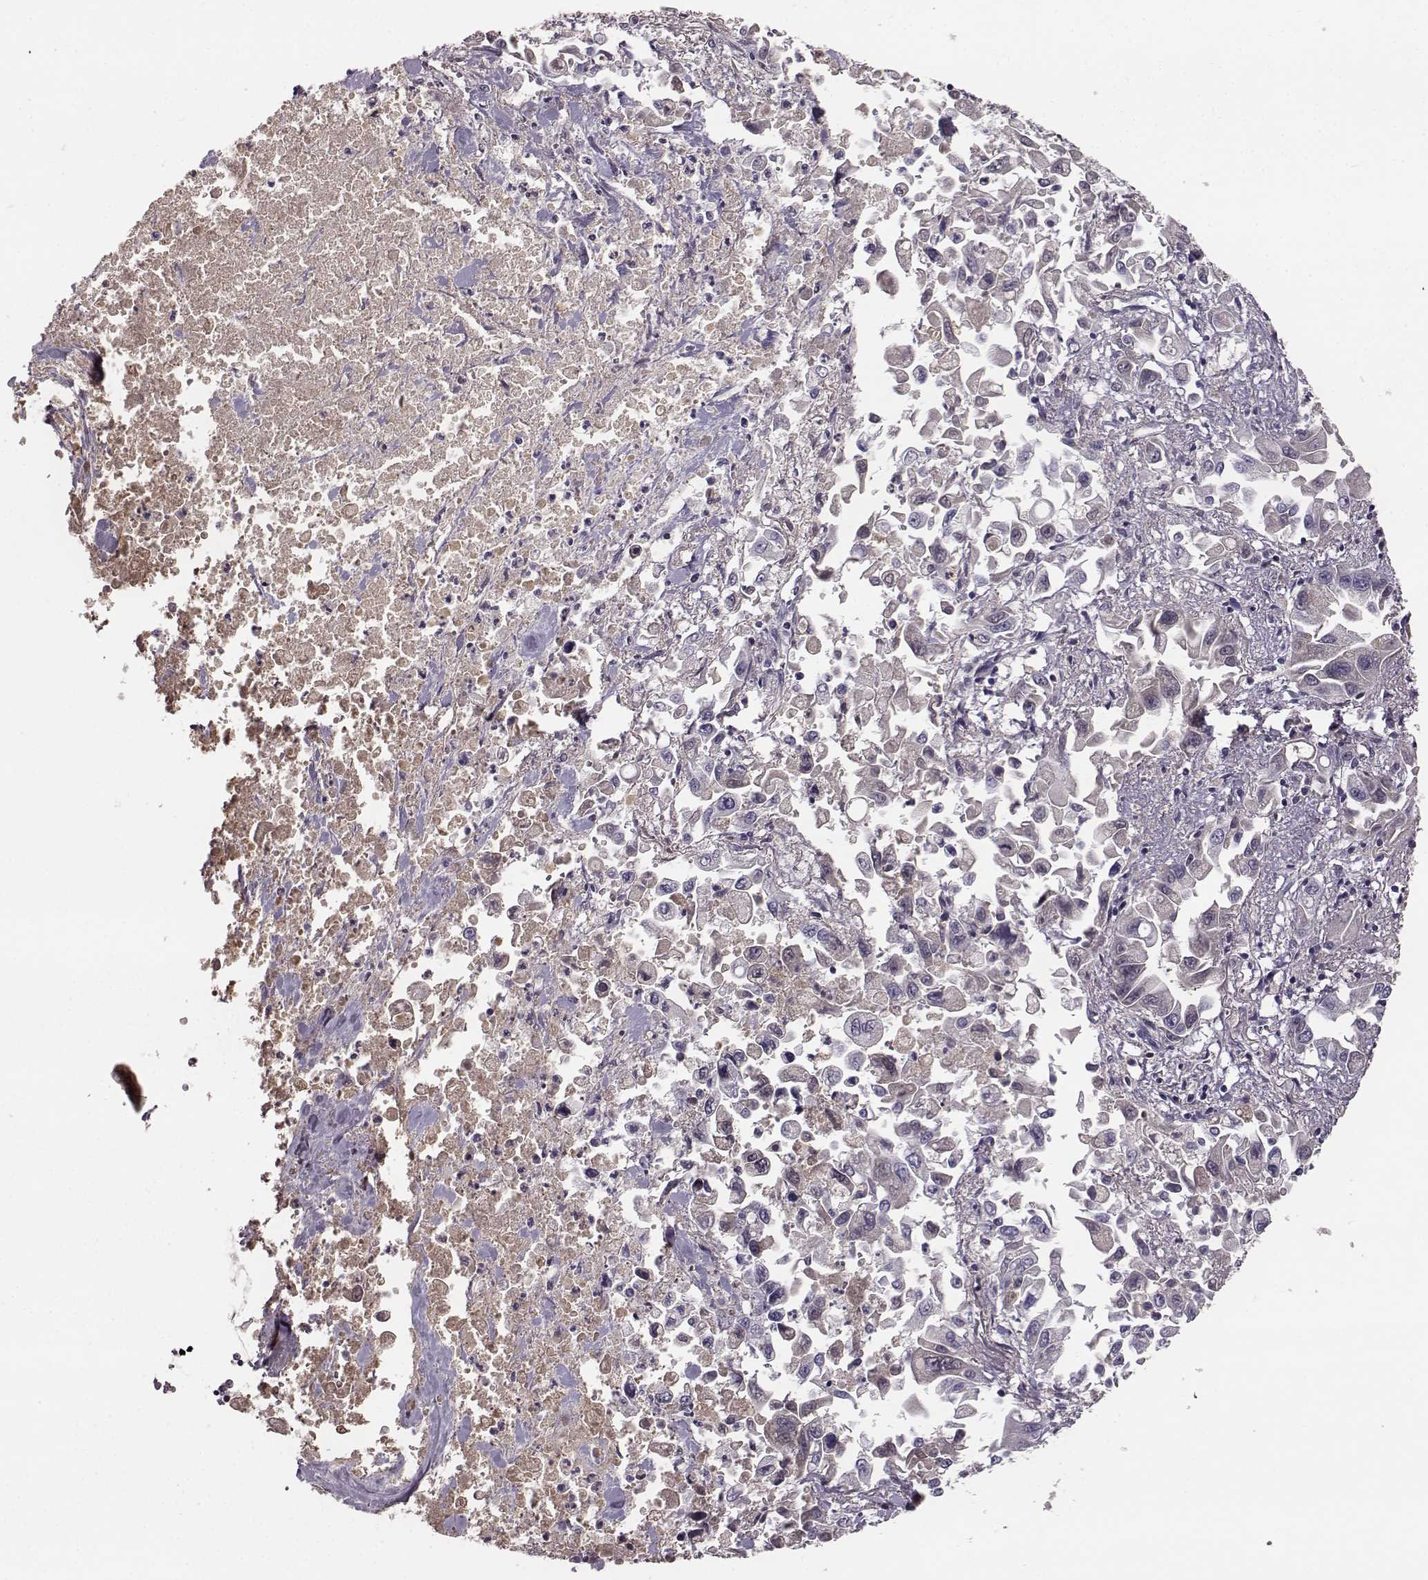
{"staining": {"intensity": "negative", "quantity": "none", "location": "none"}, "tissue": "pancreatic cancer", "cell_type": "Tumor cells", "image_type": "cancer", "snomed": [{"axis": "morphology", "description": "Adenocarcinoma, NOS"}, {"axis": "topography", "description": "Pancreas"}], "caption": "An IHC micrograph of adenocarcinoma (pancreatic) is shown. There is no staining in tumor cells of adenocarcinoma (pancreatic).", "gene": "YJEFN3", "patient": {"sex": "female", "age": 83}}